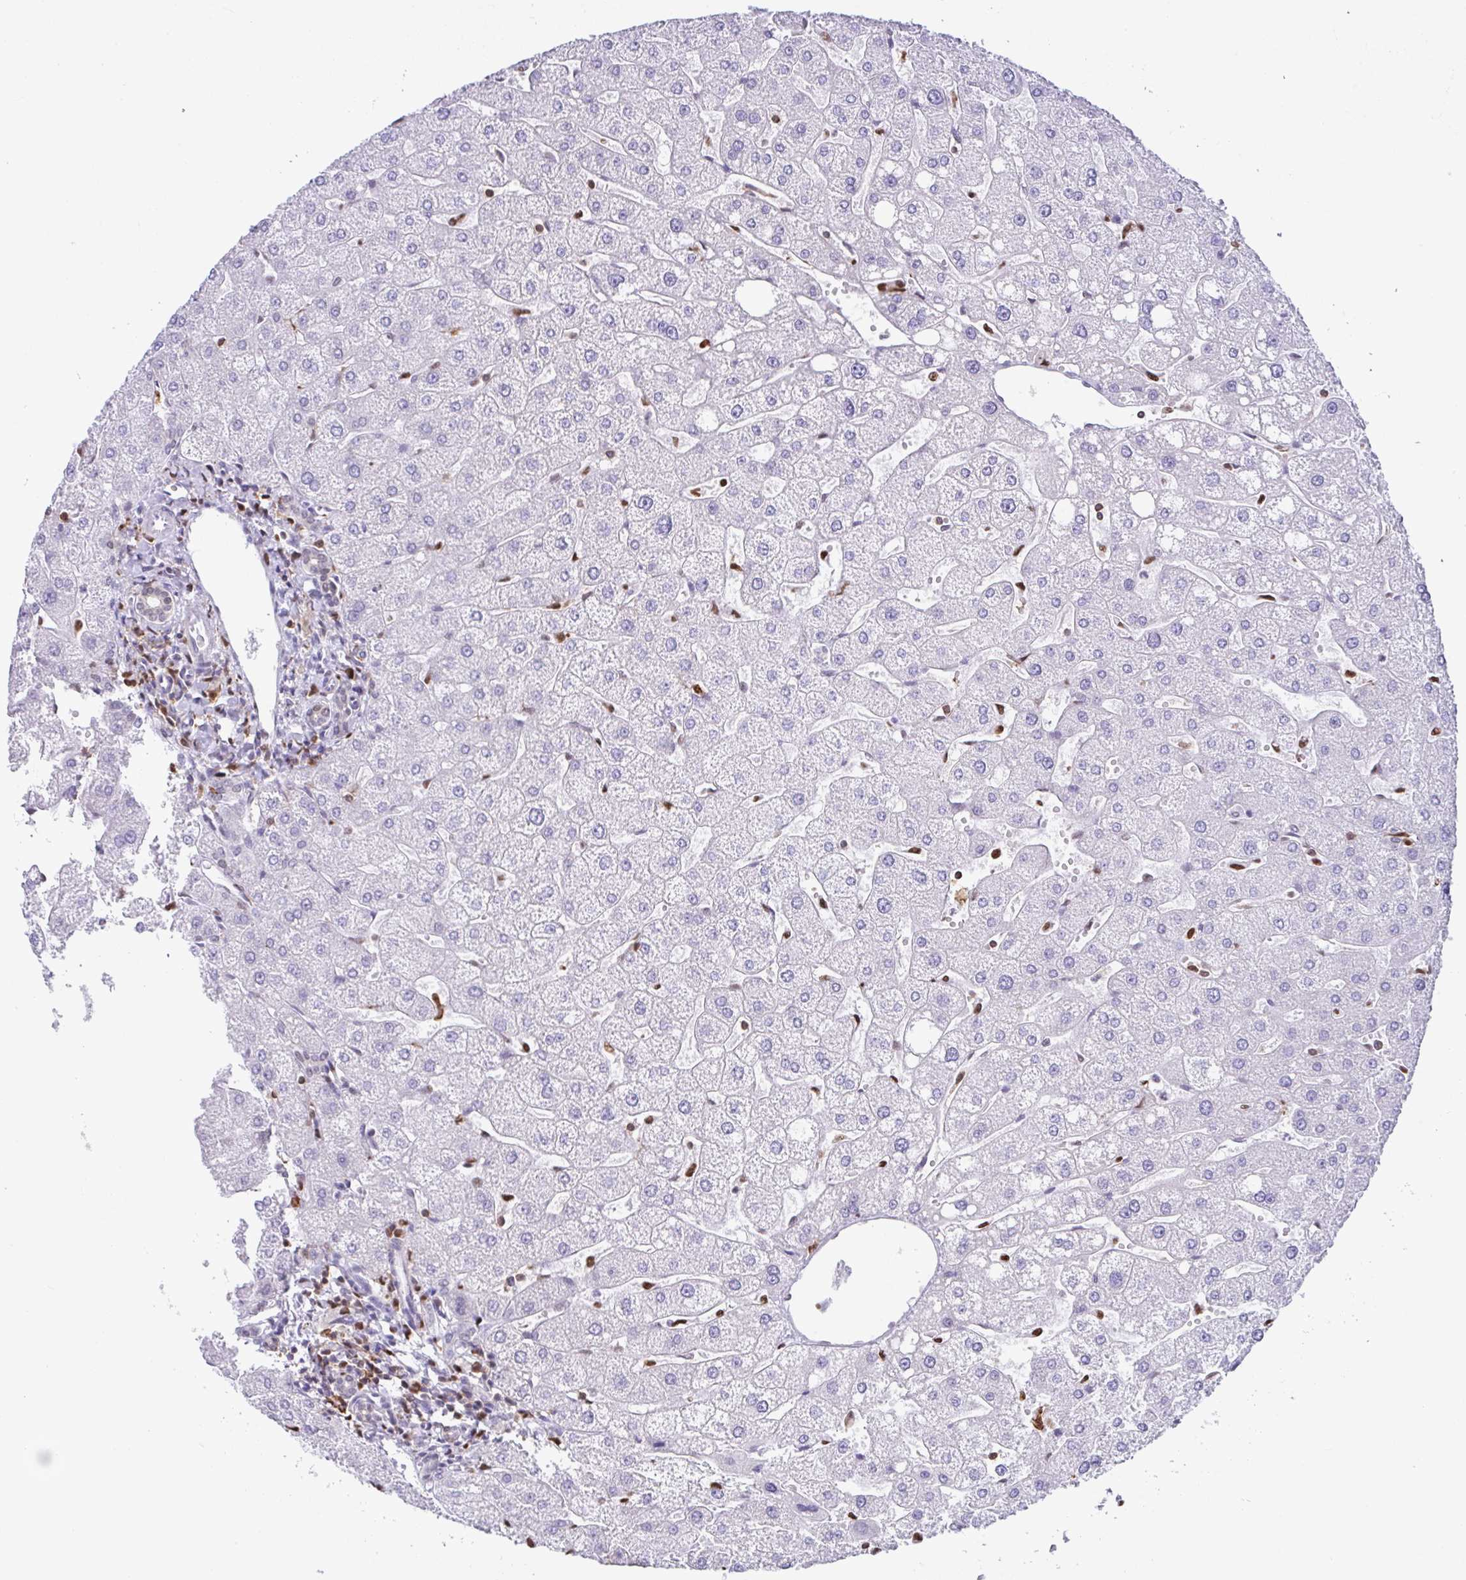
{"staining": {"intensity": "weak", "quantity": "<25%", "location": "nuclear"}, "tissue": "liver", "cell_type": "Cholangiocytes", "image_type": "normal", "snomed": [{"axis": "morphology", "description": "Normal tissue, NOS"}, {"axis": "topography", "description": "Liver"}], "caption": "Immunohistochemistry histopathology image of benign liver: liver stained with DAB (3,3'-diaminobenzidine) shows no significant protein positivity in cholangiocytes.", "gene": "BTBD10", "patient": {"sex": "male", "age": 67}}